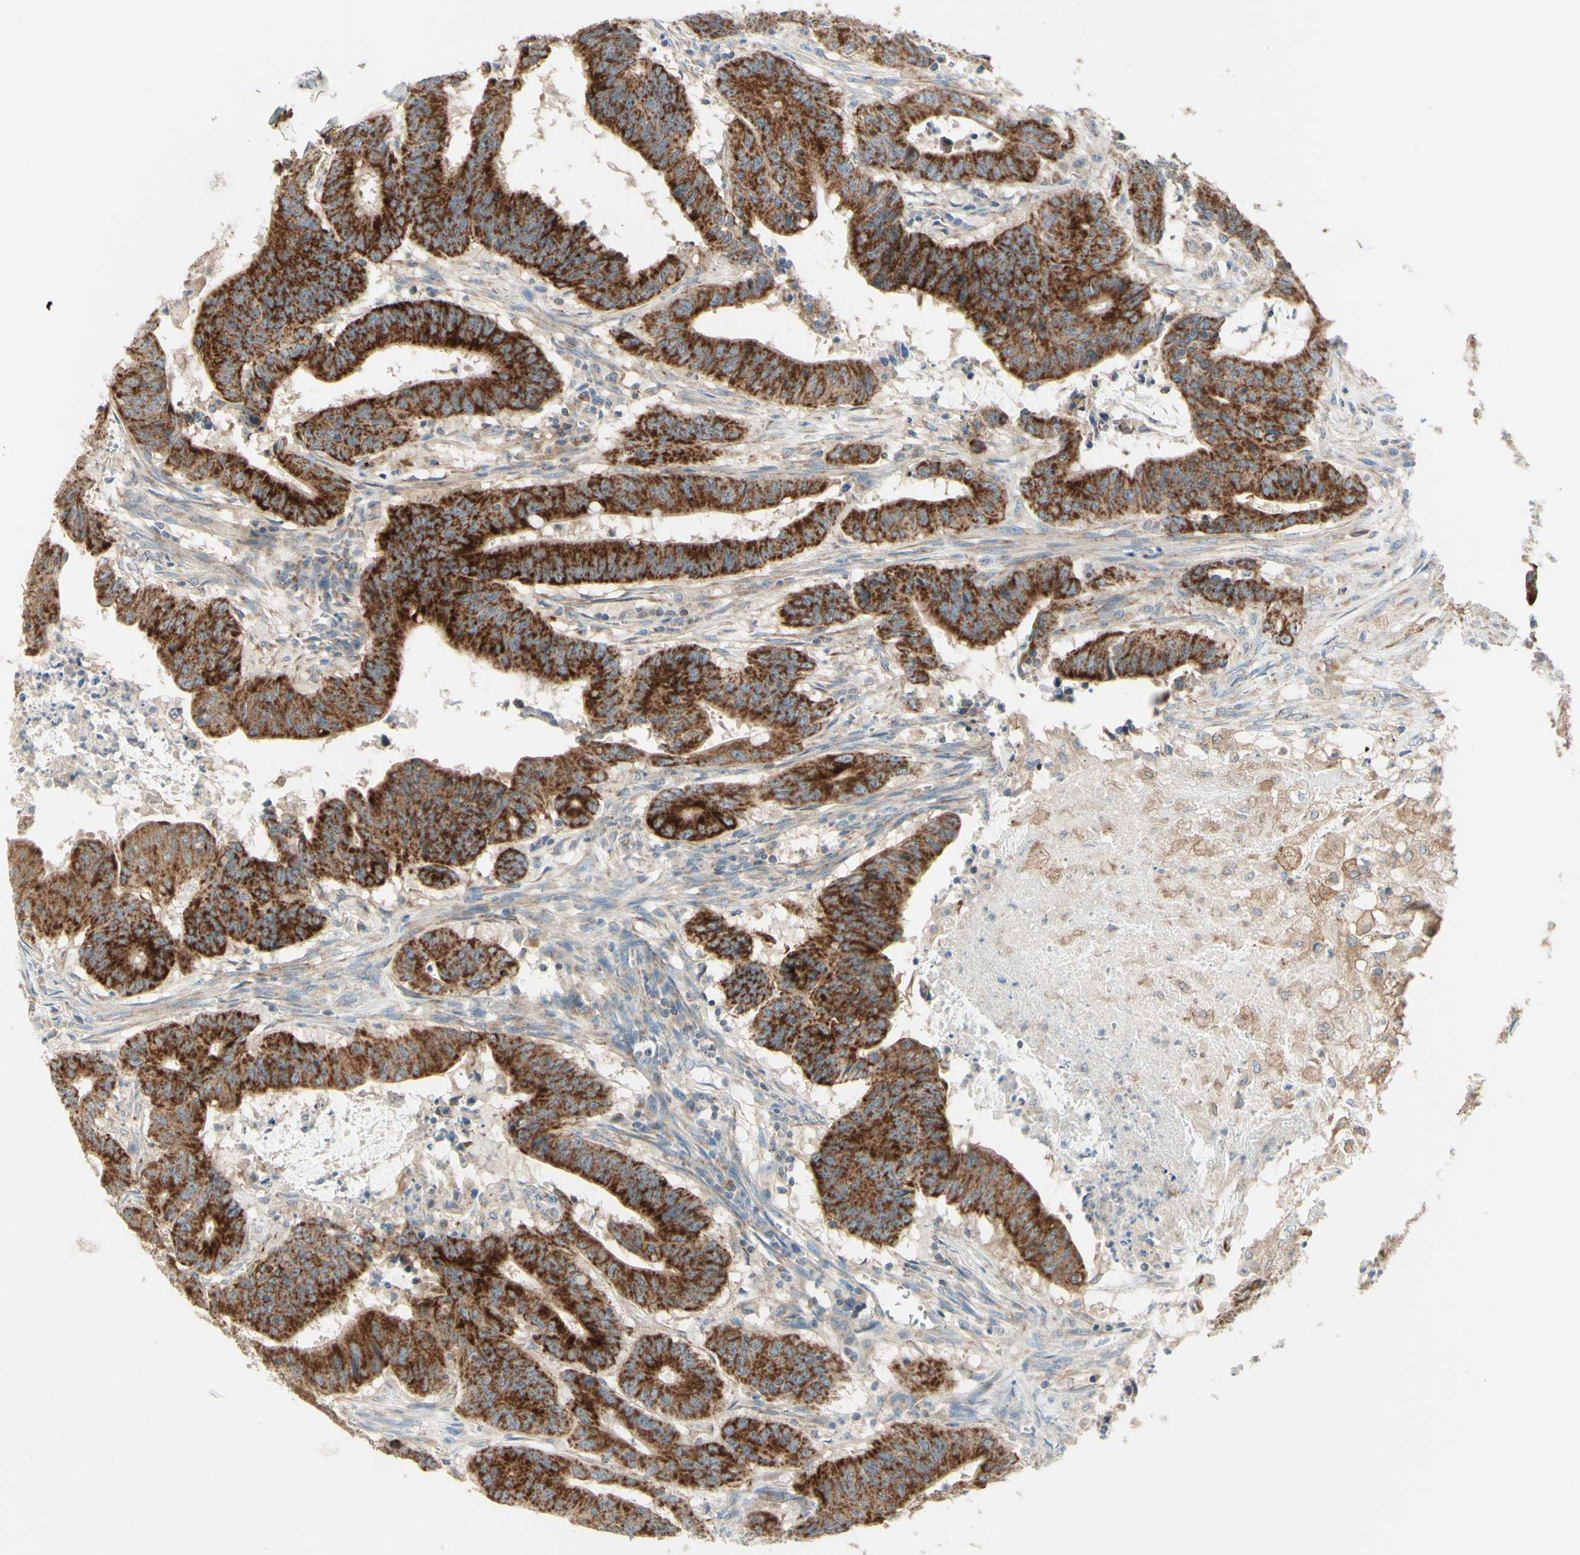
{"staining": {"intensity": "strong", "quantity": ">75%", "location": "cytoplasmic/membranous"}, "tissue": "colorectal cancer", "cell_type": "Tumor cells", "image_type": "cancer", "snomed": [{"axis": "morphology", "description": "Adenocarcinoma, NOS"}, {"axis": "topography", "description": "Colon"}], "caption": "Tumor cells exhibit high levels of strong cytoplasmic/membranous positivity in about >75% of cells in colorectal cancer (adenocarcinoma). Immunohistochemistry stains the protein in brown and the nuclei are stained blue.", "gene": "ARMC10", "patient": {"sex": "male", "age": 45}}